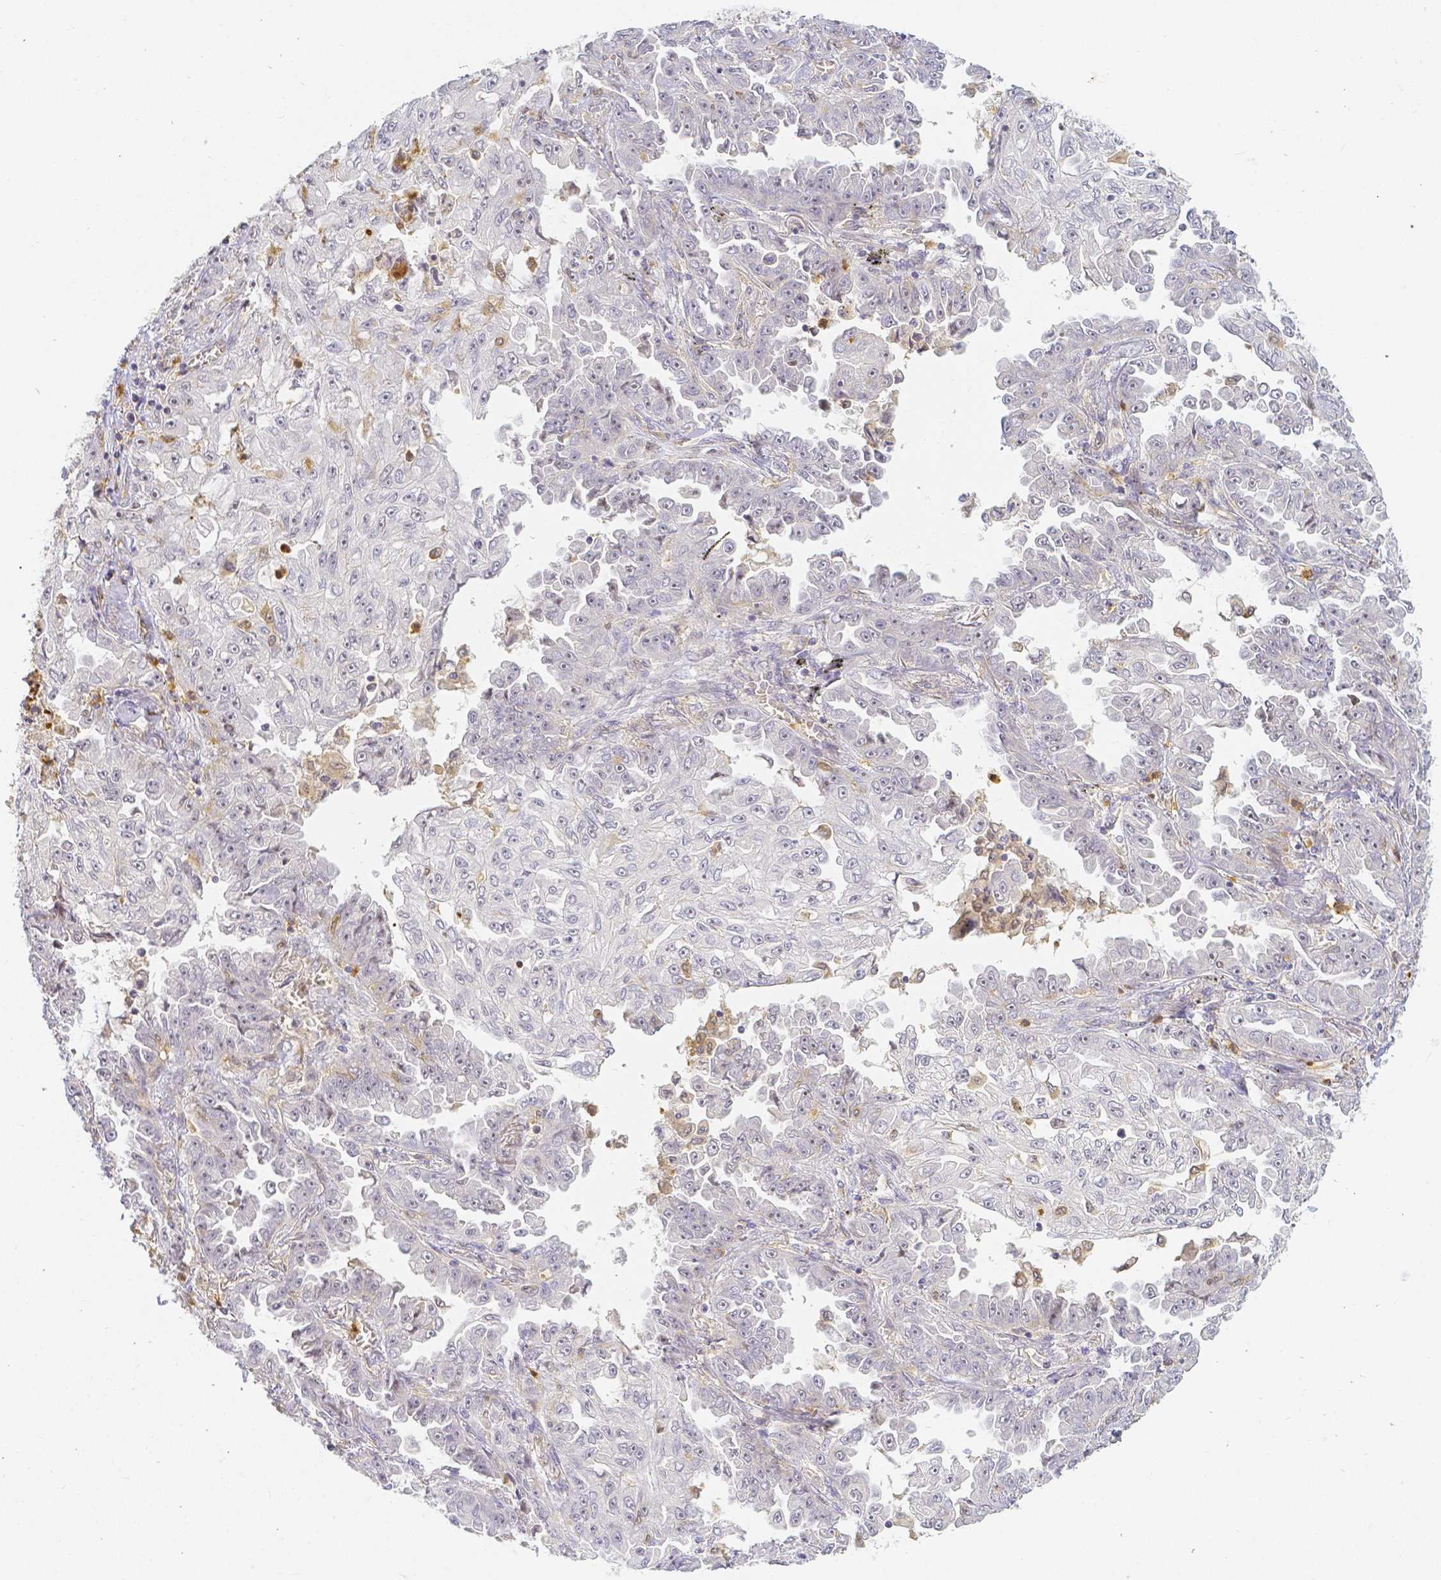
{"staining": {"intensity": "moderate", "quantity": "<25%", "location": "nuclear"}, "tissue": "lung cancer", "cell_type": "Tumor cells", "image_type": "cancer", "snomed": [{"axis": "morphology", "description": "Adenocarcinoma, NOS"}, {"axis": "topography", "description": "Lung"}], "caption": "Approximately <25% of tumor cells in human lung adenocarcinoma reveal moderate nuclear protein positivity as visualized by brown immunohistochemical staining.", "gene": "KCNH1", "patient": {"sex": "female", "age": 52}}